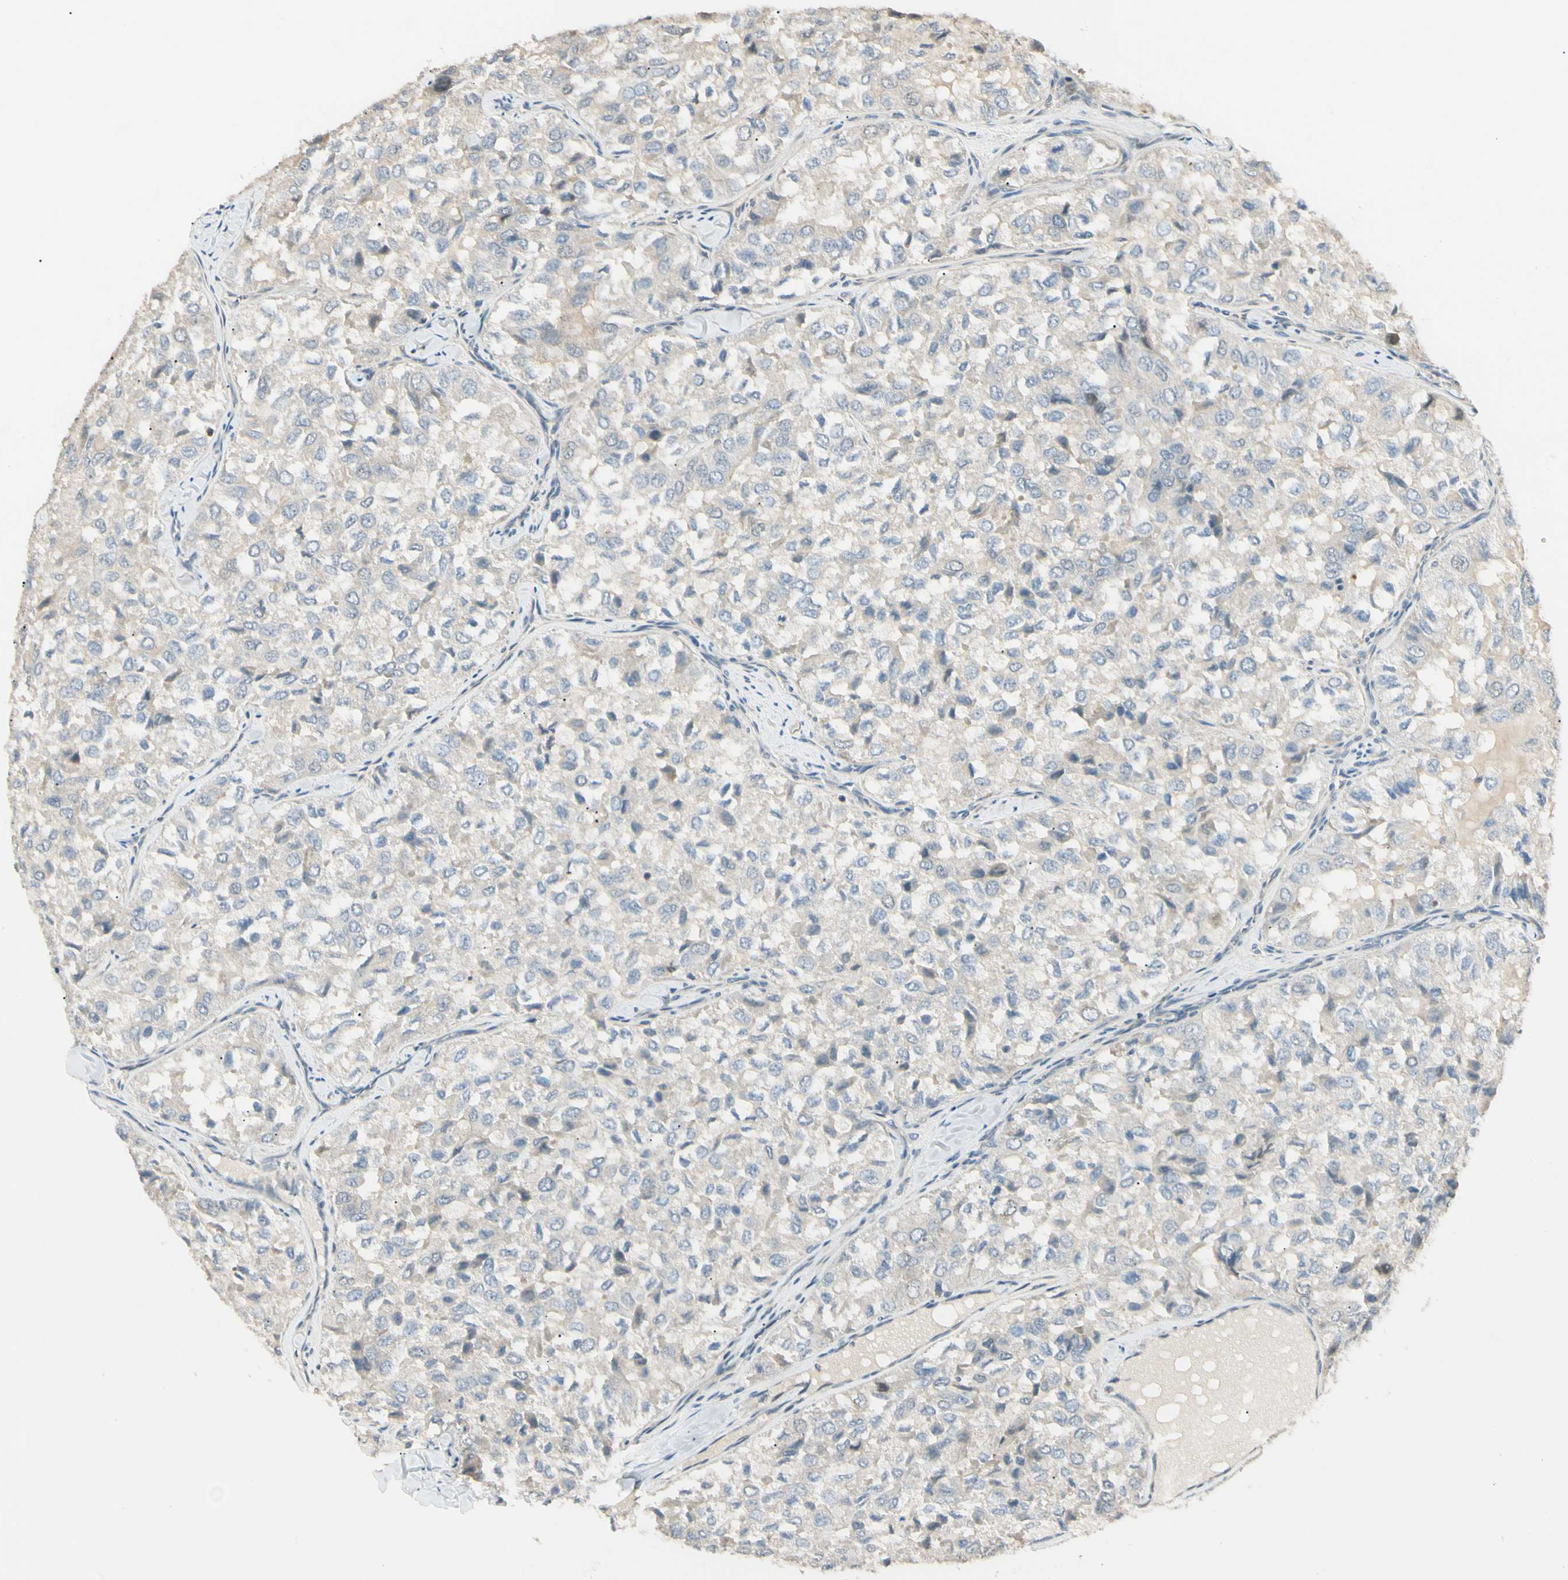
{"staining": {"intensity": "negative", "quantity": "none", "location": "none"}, "tissue": "thyroid cancer", "cell_type": "Tumor cells", "image_type": "cancer", "snomed": [{"axis": "morphology", "description": "Follicular adenoma carcinoma, NOS"}, {"axis": "topography", "description": "Thyroid gland"}], "caption": "Immunohistochemistry (IHC) micrograph of human thyroid cancer (follicular adenoma carcinoma) stained for a protein (brown), which displays no positivity in tumor cells.", "gene": "P3H2", "patient": {"sex": "male", "age": 75}}